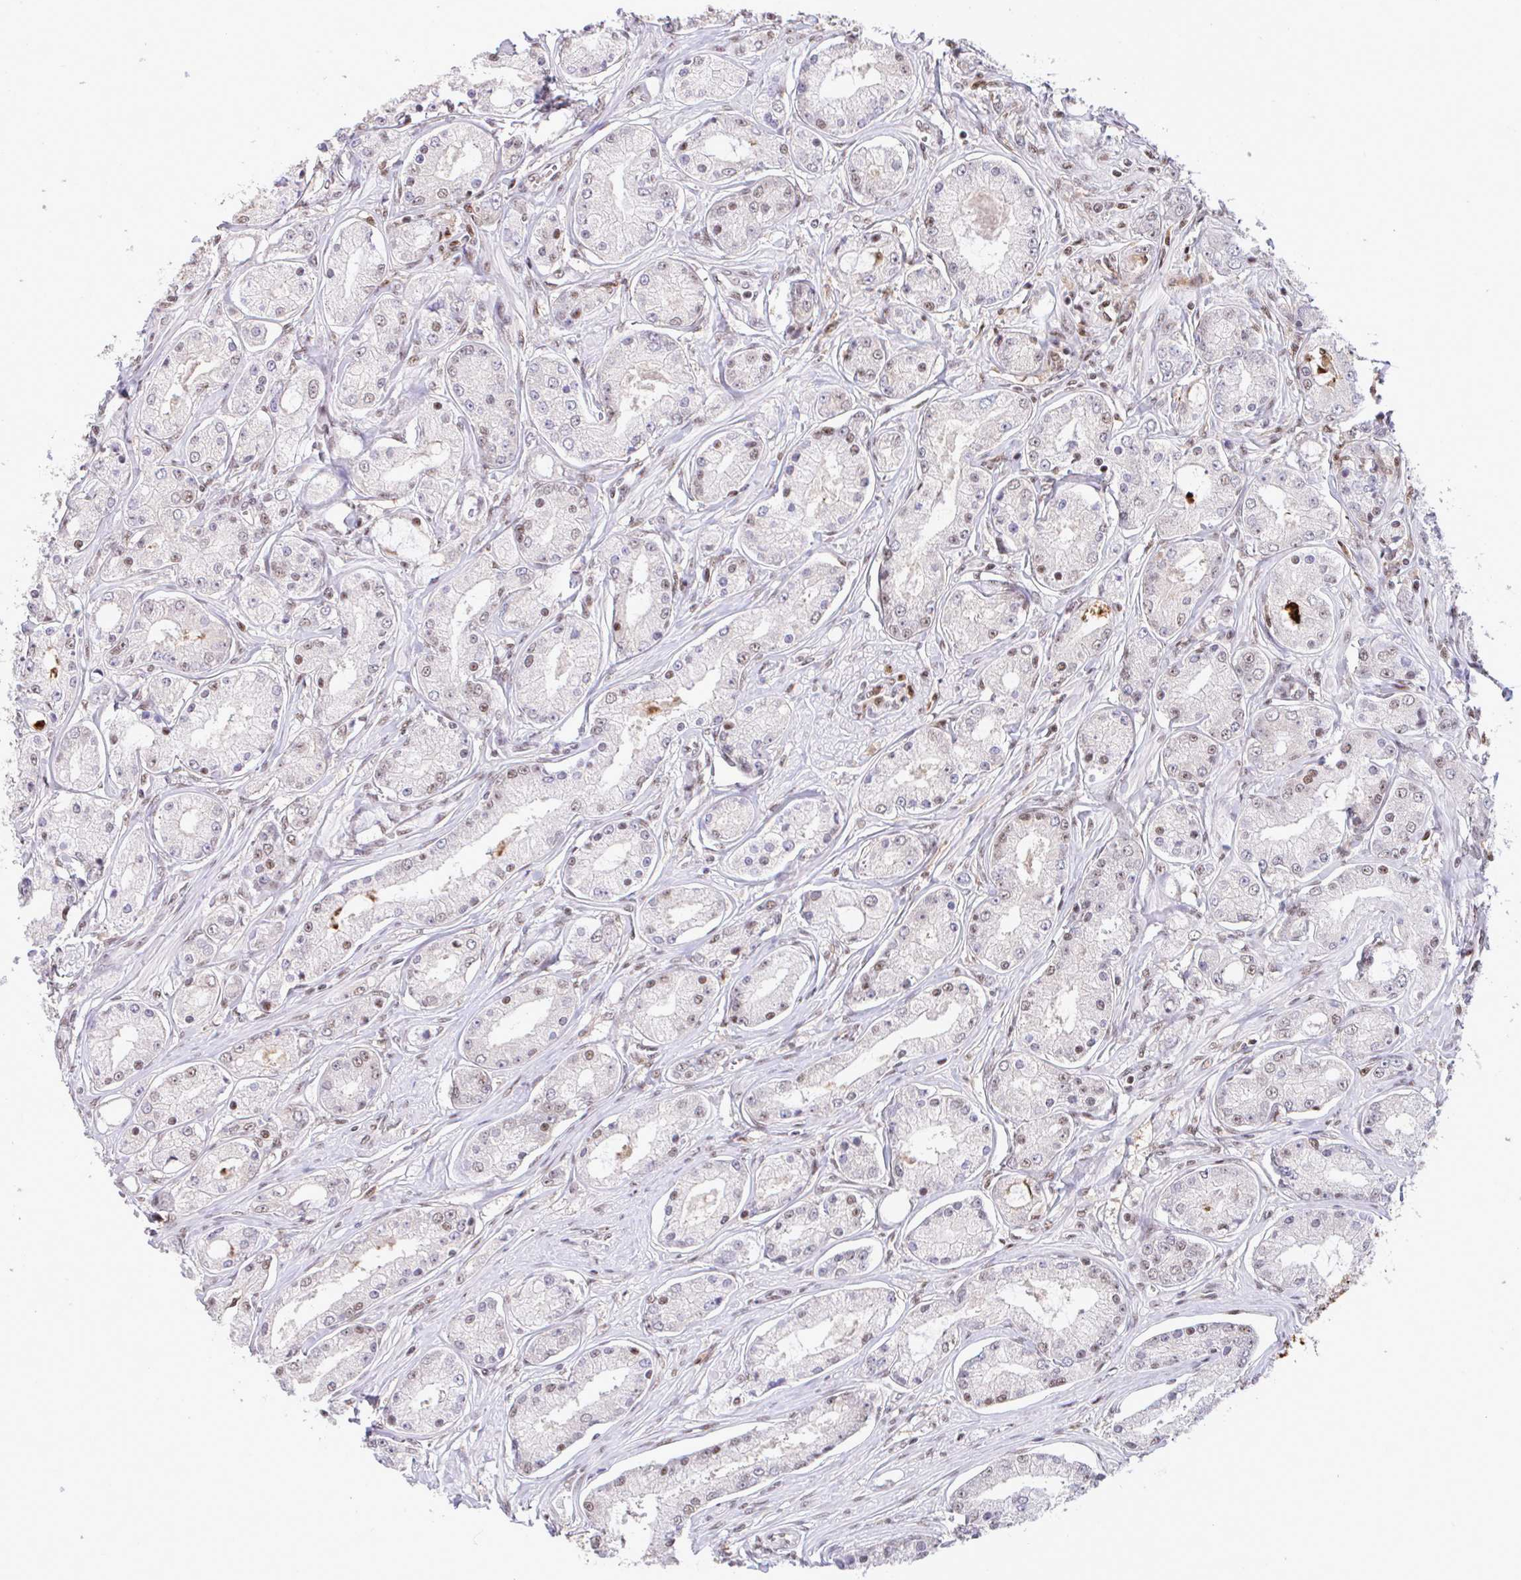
{"staining": {"intensity": "moderate", "quantity": "<25%", "location": "nuclear"}, "tissue": "prostate cancer", "cell_type": "Tumor cells", "image_type": "cancer", "snomed": [{"axis": "morphology", "description": "Adenocarcinoma, High grade"}, {"axis": "topography", "description": "Prostate"}], "caption": "Approximately <25% of tumor cells in human prostate high-grade adenocarcinoma show moderate nuclear protein staining as visualized by brown immunohistochemical staining.", "gene": "OR6K3", "patient": {"sex": "male", "age": 66}}